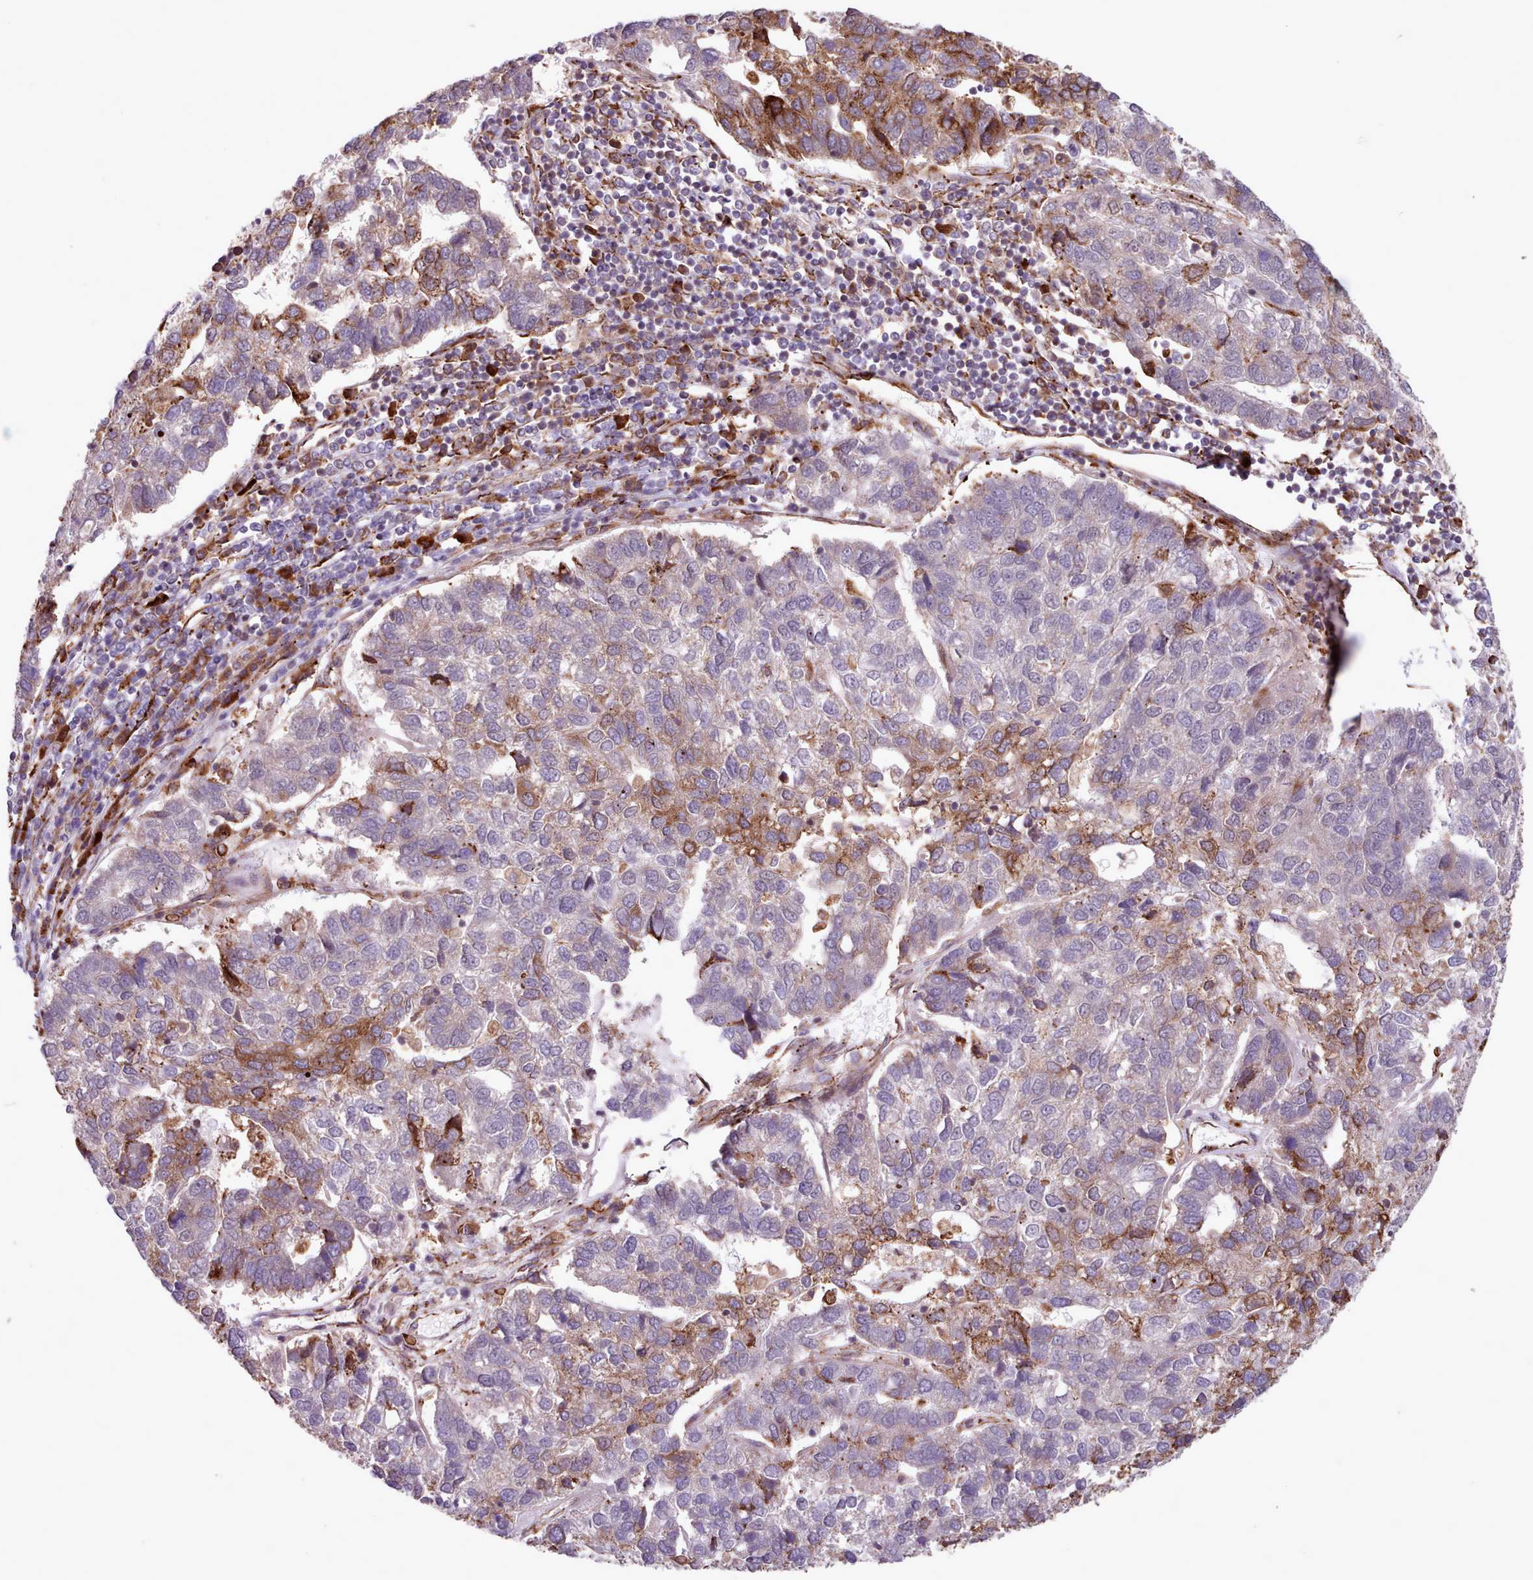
{"staining": {"intensity": "moderate", "quantity": "<25%", "location": "cytoplasmic/membranous"}, "tissue": "pancreatic cancer", "cell_type": "Tumor cells", "image_type": "cancer", "snomed": [{"axis": "morphology", "description": "Adenocarcinoma, NOS"}, {"axis": "topography", "description": "Pancreas"}], "caption": "This photomicrograph shows IHC staining of pancreatic cancer (adenocarcinoma), with low moderate cytoplasmic/membranous positivity in about <25% of tumor cells.", "gene": "TTLL3", "patient": {"sex": "female", "age": 61}}